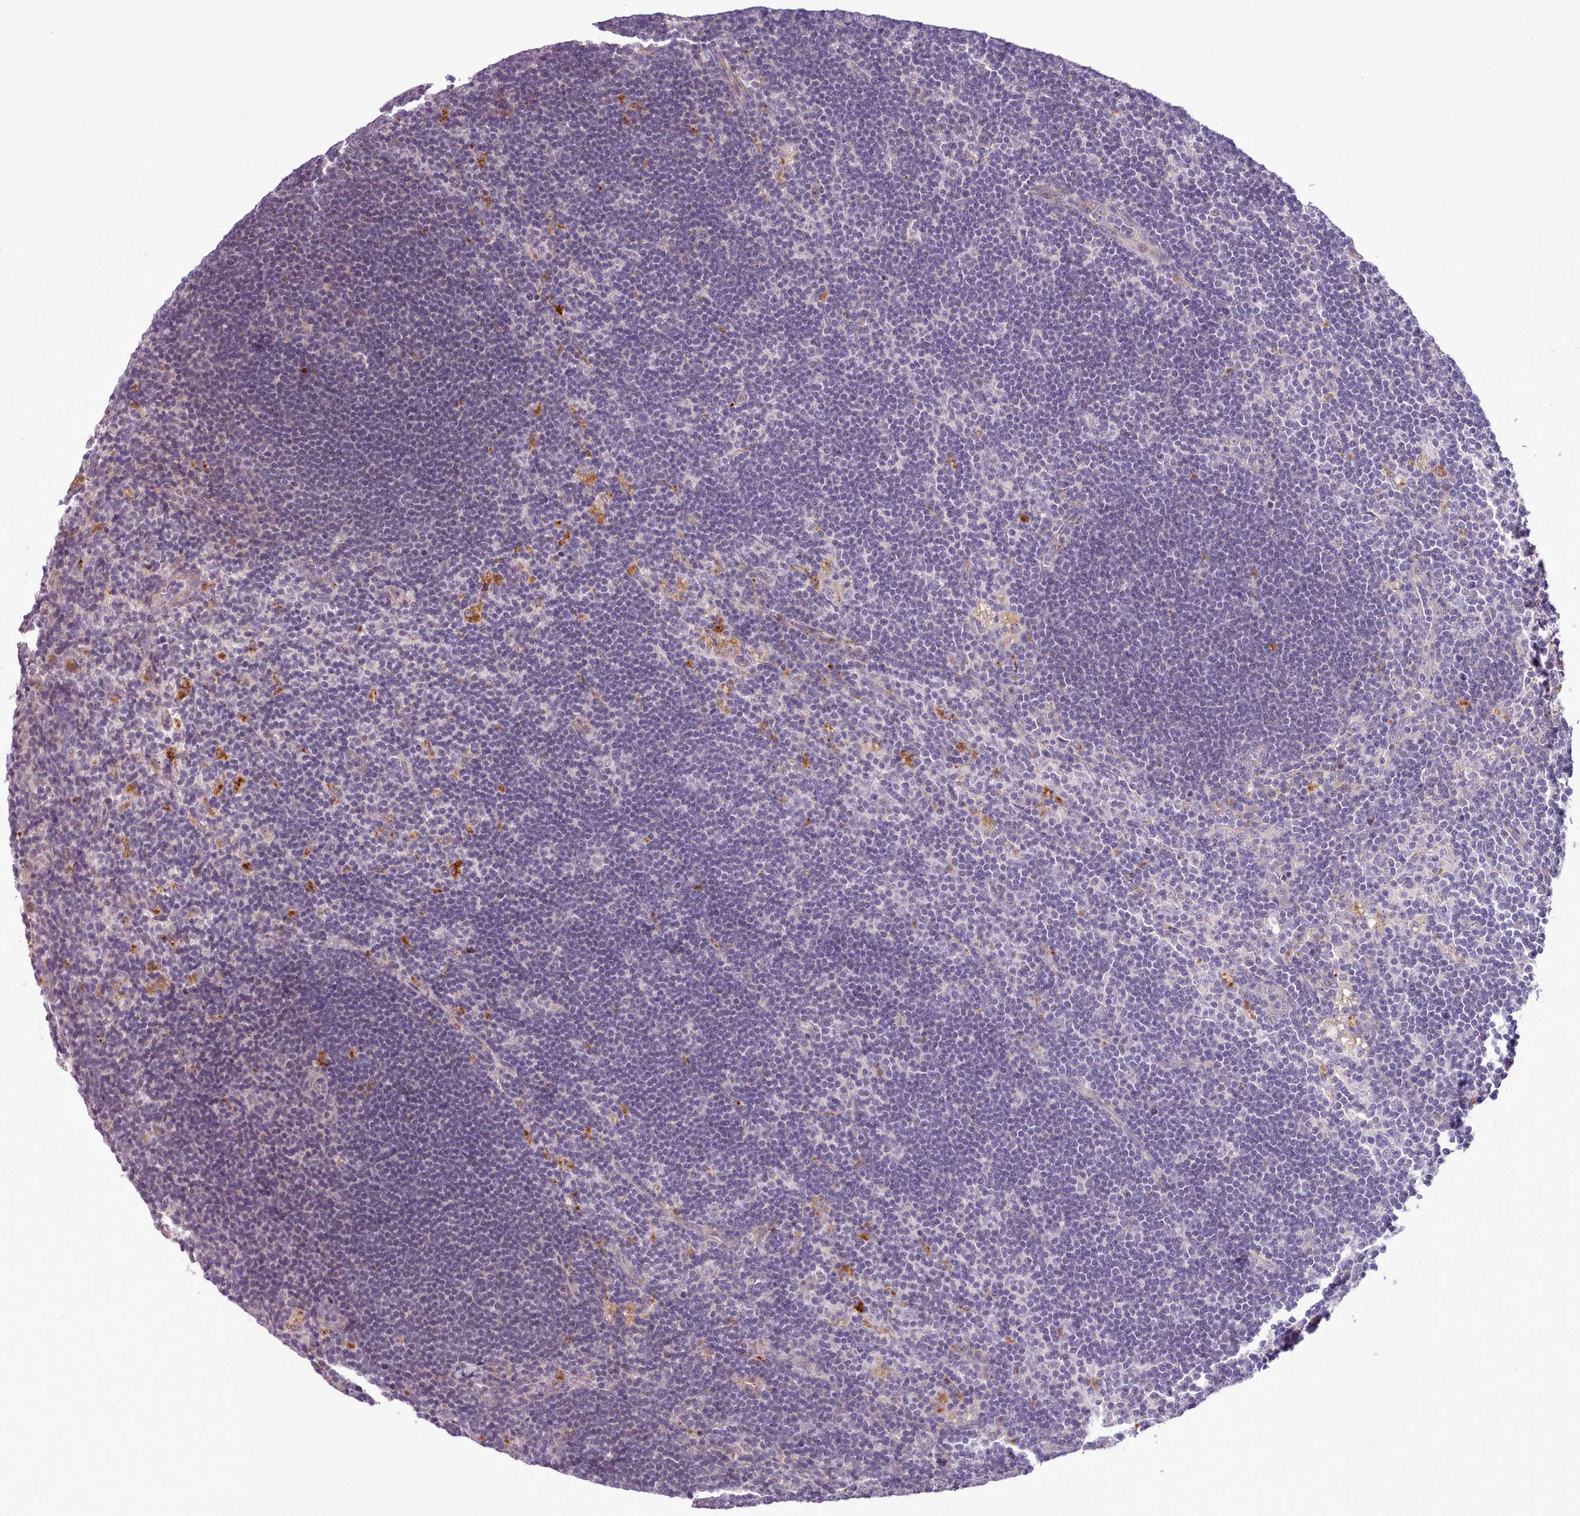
{"staining": {"intensity": "negative", "quantity": "none", "location": "none"}, "tissue": "lymph node", "cell_type": "Germinal center cells", "image_type": "normal", "snomed": [{"axis": "morphology", "description": "Normal tissue, NOS"}, {"axis": "topography", "description": "Lymph node"}], "caption": "Immunohistochemical staining of normal human lymph node displays no significant expression in germinal center cells. (DAB (3,3'-diaminobenzidine) immunohistochemistry (IHC) with hematoxylin counter stain).", "gene": "SETX", "patient": {"sex": "male", "age": 24}}